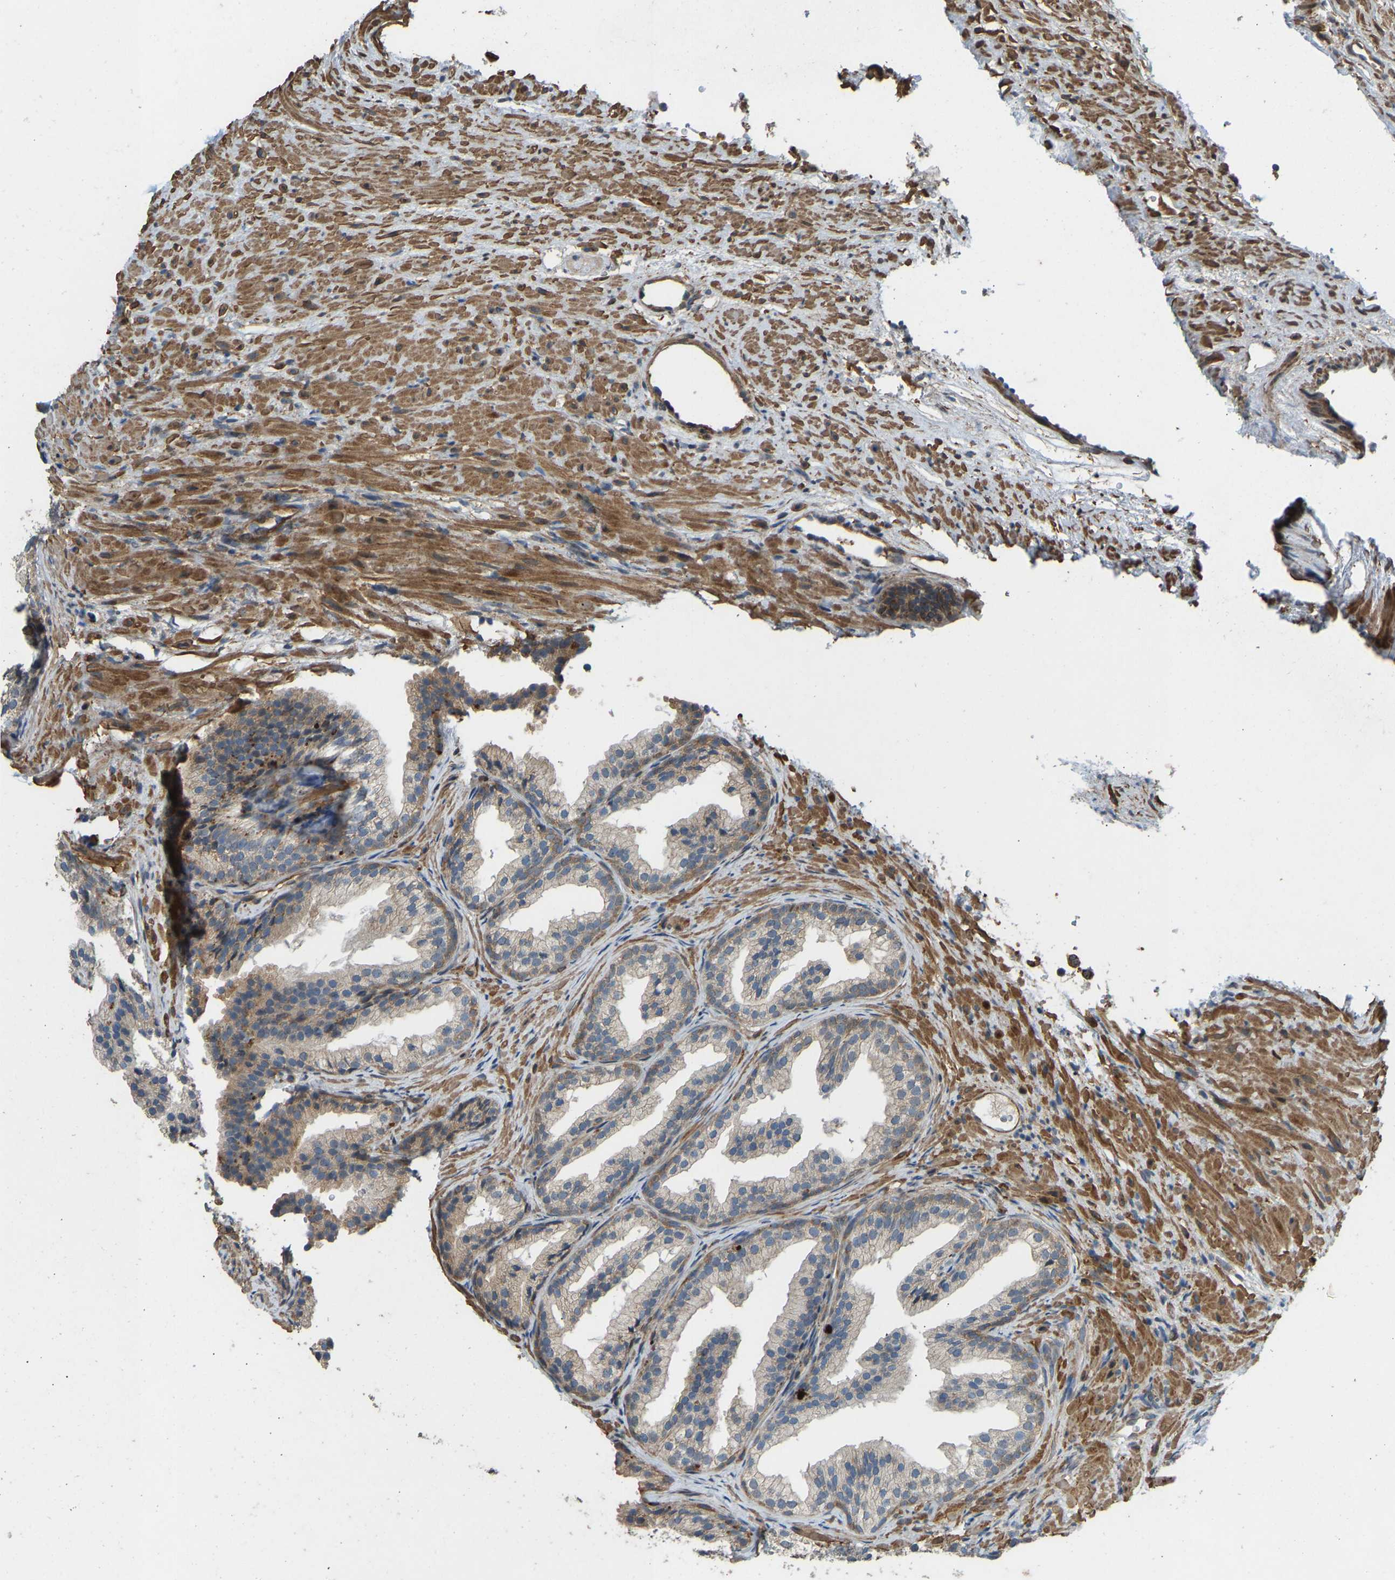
{"staining": {"intensity": "moderate", "quantity": ">75%", "location": "cytoplasmic/membranous"}, "tissue": "prostate", "cell_type": "Glandular cells", "image_type": "normal", "snomed": [{"axis": "morphology", "description": "Normal tissue, NOS"}, {"axis": "topography", "description": "Prostate"}], "caption": "Prostate was stained to show a protein in brown. There is medium levels of moderate cytoplasmic/membranous expression in approximately >75% of glandular cells. Immunohistochemistry stains the protein of interest in brown and the nuclei are stained blue.", "gene": "OS9", "patient": {"sex": "male", "age": 76}}